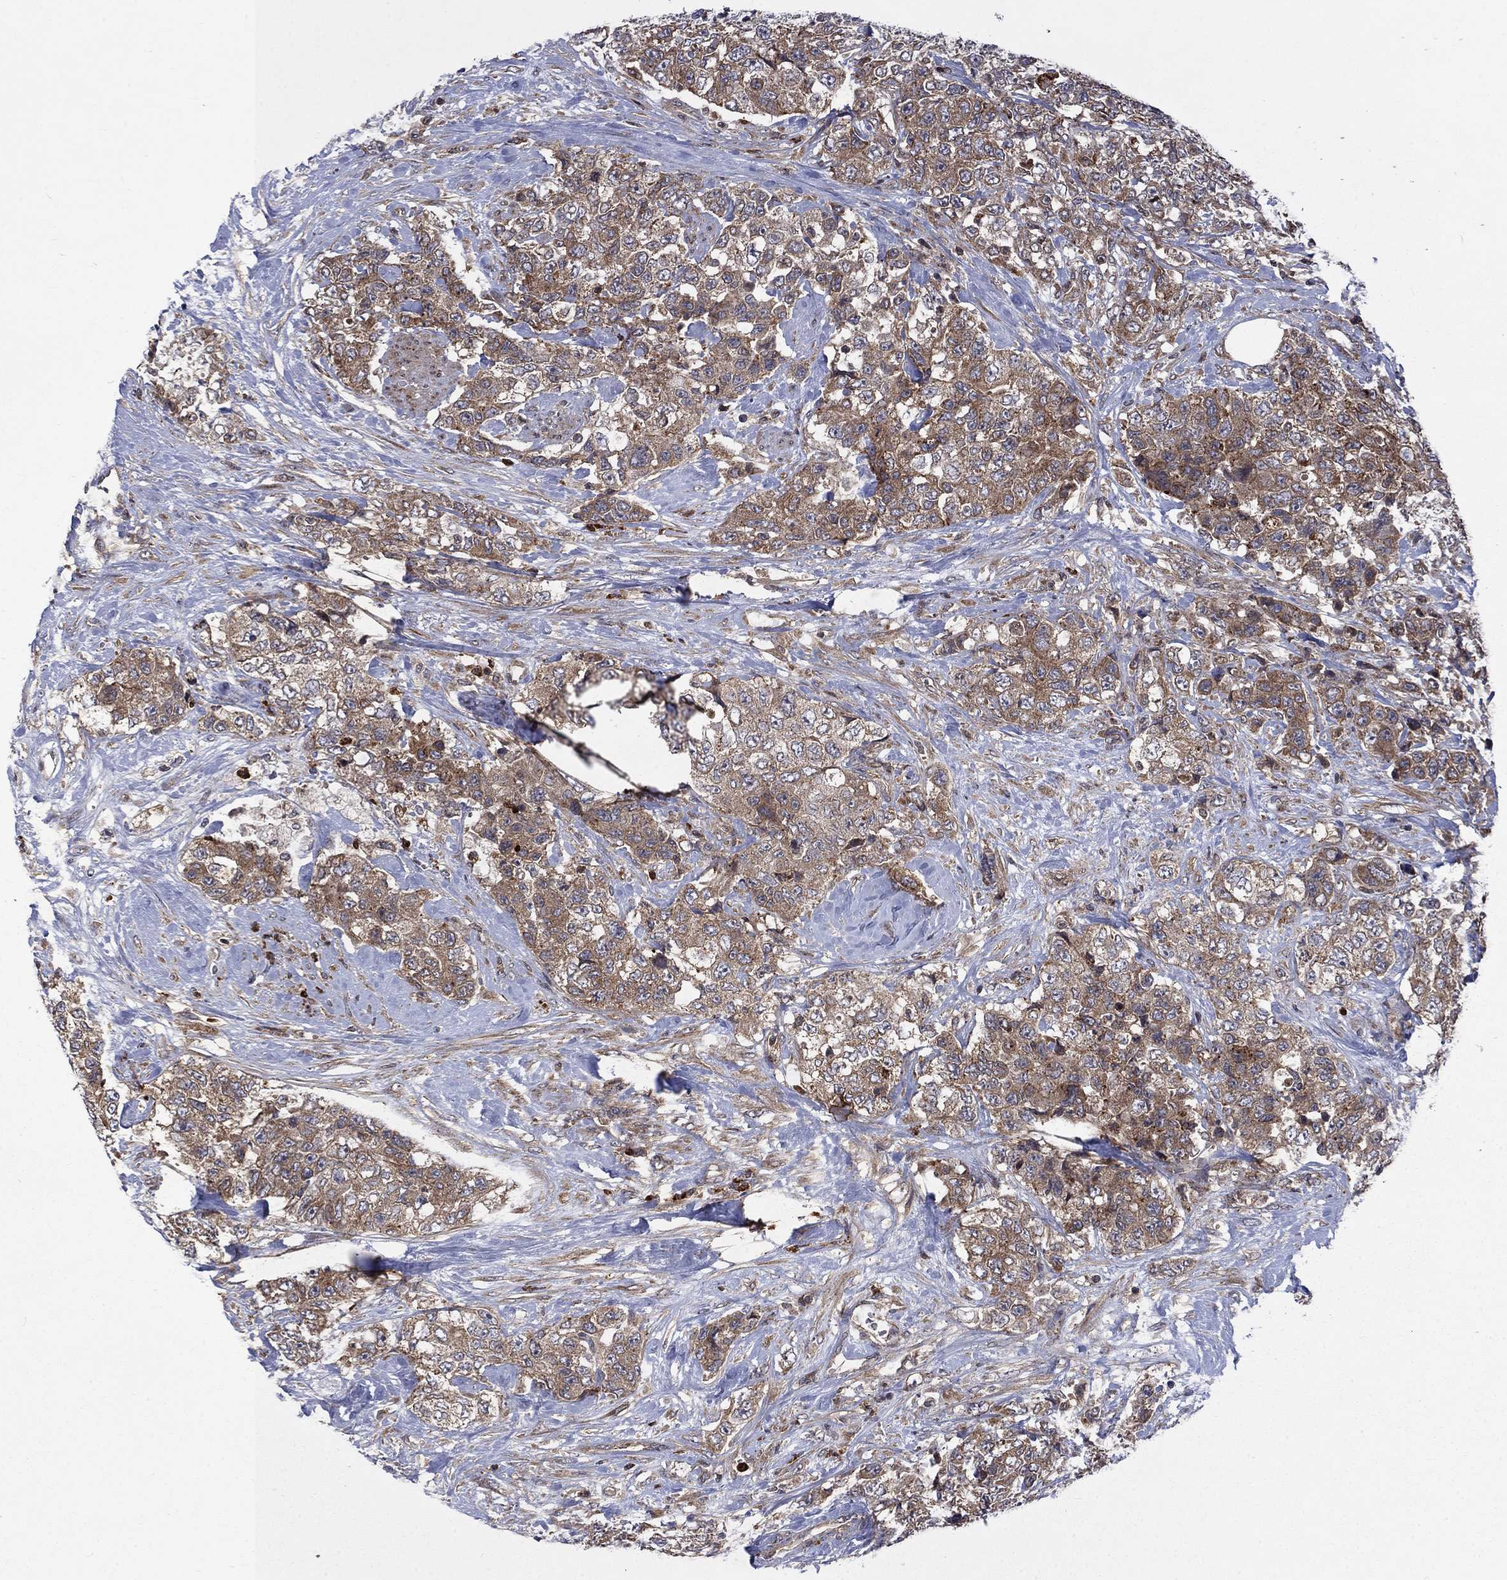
{"staining": {"intensity": "moderate", "quantity": ">75%", "location": "cytoplasmic/membranous"}, "tissue": "urothelial cancer", "cell_type": "Tumor cells", "image_type": "cancer", "snomed": [{"axis": "morphology", "description": "Urothelial carcinoma, High grade"}, {"axis": "topography", "description": "Urinary bladder"}], "caption": "Immunohistochemistry (IHC) photomicrograph of neoplastic tissue: human urothelial cancer stained using immunohistochemistry (IHC) exhibits medium levels of moderate protein expression localized specifically in the cytoplasmic/membranous of tumor cells, appearing as a cytoplasmic/membranous brown color.", "gene": "TMEM33", "patient": {"sex": "female", "age": 78}}